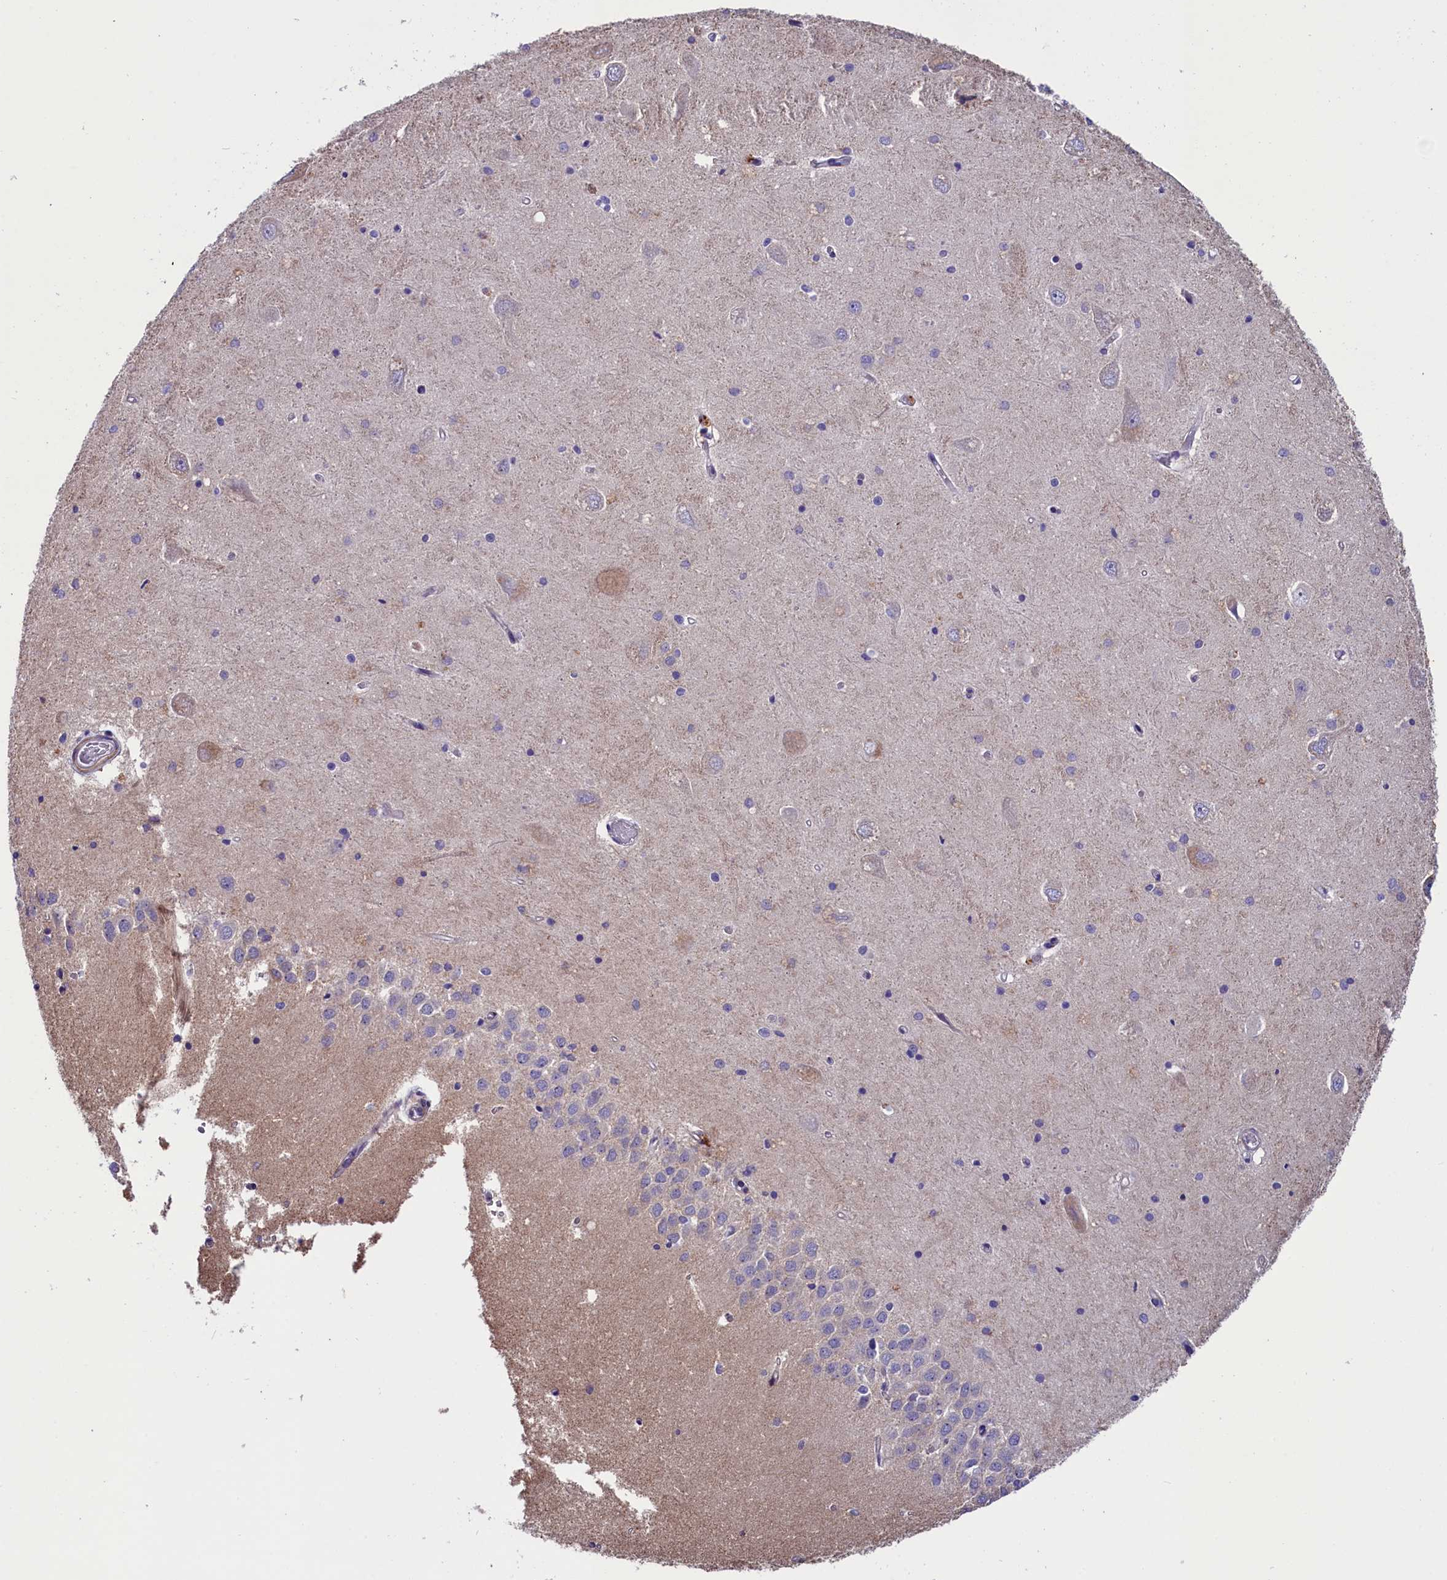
{"staining": {"intensity": "weak", "quantity": "<25%", "location": "cytoplasmic/membranous"}, "tissue": "hippocampus", "cell_type": "Glial cells", "image_type": "normal", "snomed": [{"axis": "morphology", "description": "Normal tissue, NOS"}, {"axis": "topography", "description": "Hippocampus"}], "caption": "This is an immunohistochemistry (IHC) histopathology image of unremarkable human hippocampus. There is no expression in glial cells.", "gene": "SCD5", "patient": {"sex": "male", "age": 45}}